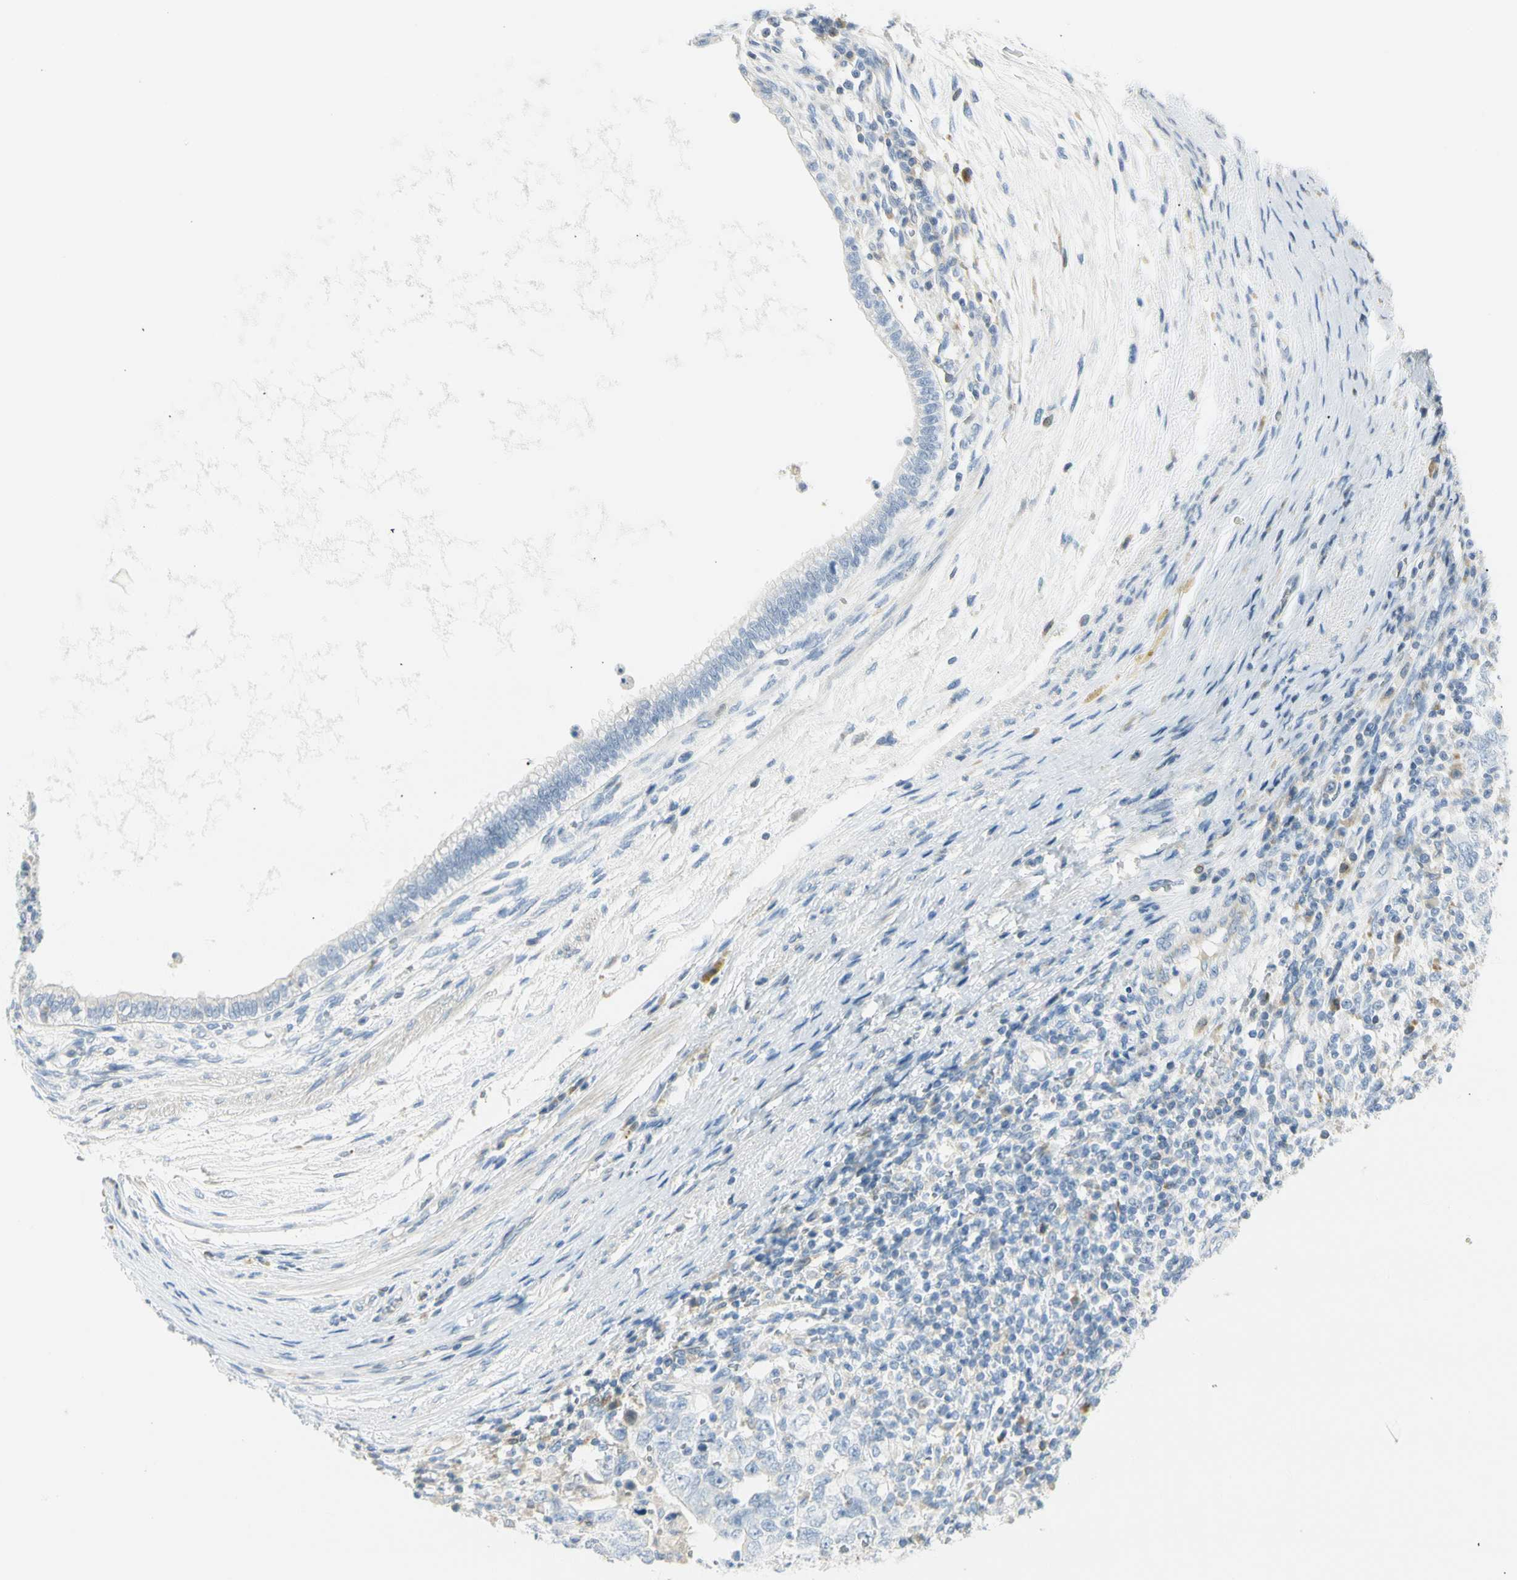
{"staining": {"intensity": "negative", "quantity": "none", "location": "none"}, "tissue": "testis cancer", "cell_type": "Tumor cells", "image_type": "cancer", "snomed": [{"axis": "morphology", "description": "Carcinoma, Embryonal, NOS"}, {"axis": "topography", "description": "Testis"}], "caption": "There is no significant staining in tumor cells of testis embryonal carcinoma. Brightfield microscopy of immunohistochemistry (IHC) stained with DAB (3,3'-diaminobenzidine) (brown) and hematoxylin (blue), captured at high magnification.", "gene": "TNFSF11", "patient": {"sex": "male", "age": 26}}